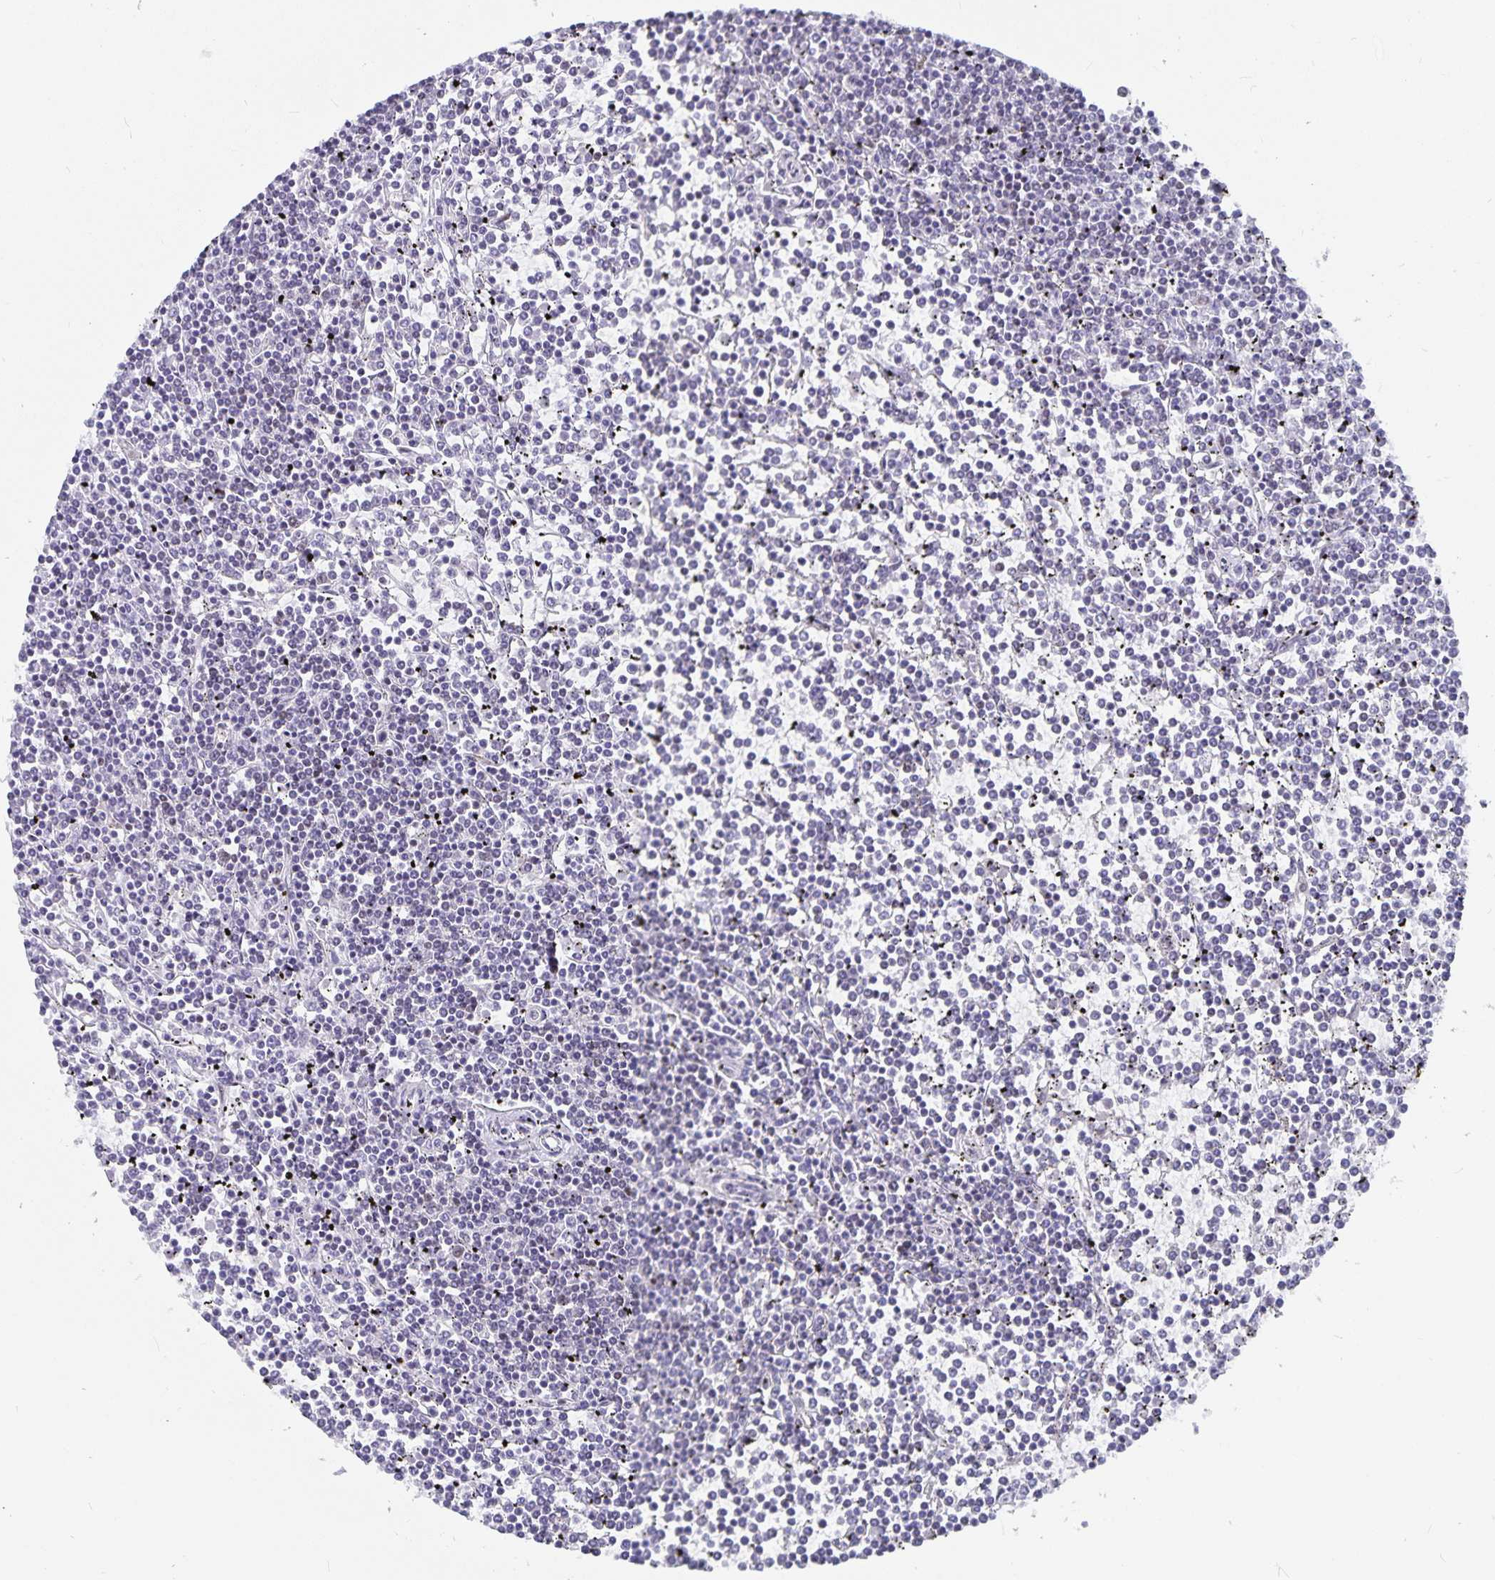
{"staining": {"intensity": "negative", "quantity": "none", "location": "none"}, "tissue": "lymphoma", "cell_type": "Tumor cells", "image_type": "cancer", "snomed": [{"axis": "morphology", "description": "Malignant lymphoma, non-Hodgkin's type, Low grade"}, {"axis": "topography", "description": "Spleen"}], "caption": "Immunohistochemistry (IHC) photomicrograph of neoplastic tissue: low-grade malignant lymphoma, non-Hodgkin's type stained with DAB (3,3'-diaminobenzidine) shows no significant protein staining in tumor cells.", "gene": "PBX2", "patient": {"sex": "female", "age": 19}}